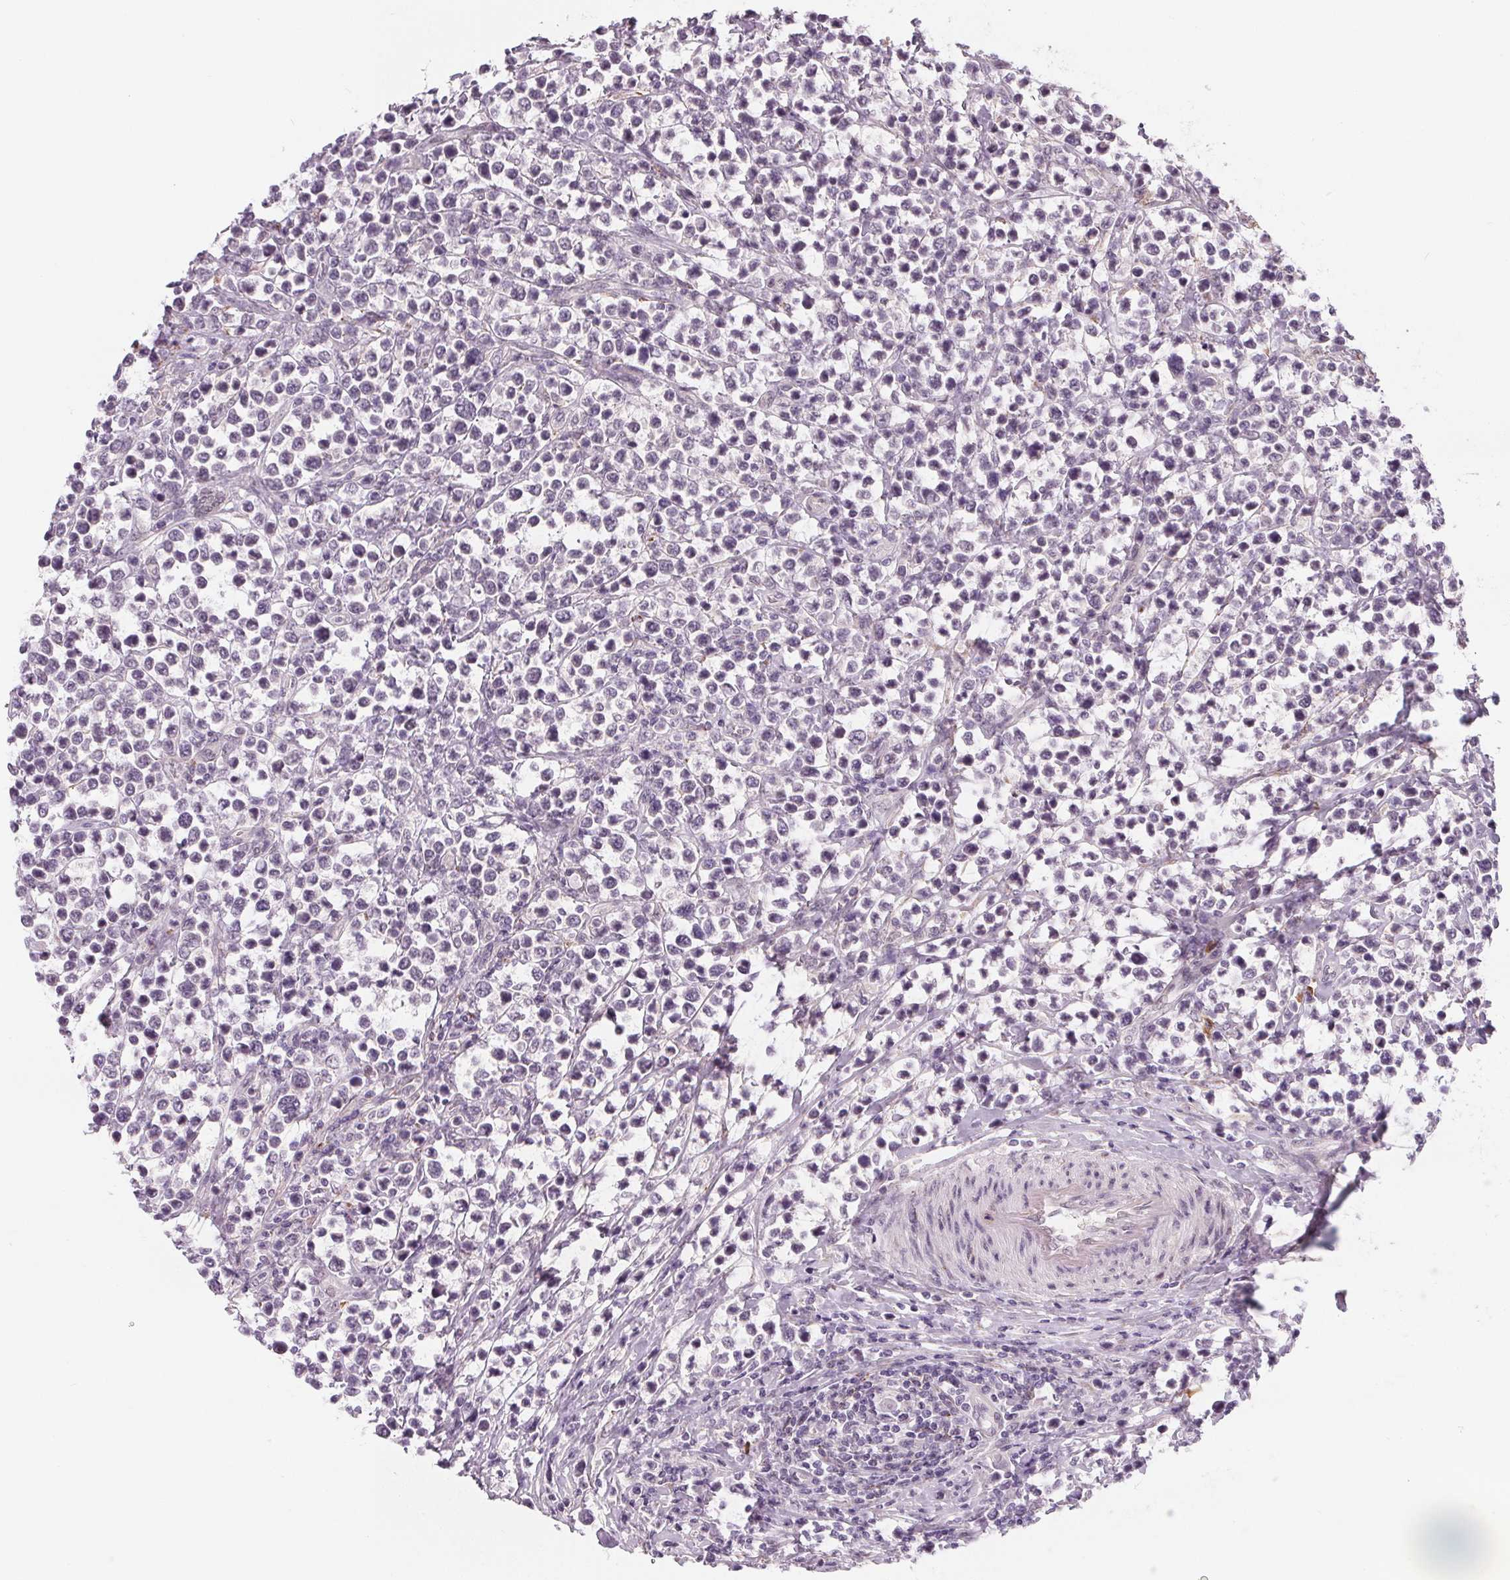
{"staining": {"intensity": "negative", "quantity": "none", "location": "none"}, "tissue": "lymphoma", "cell_type": "Tumor cells", "image_type": "cancer", "snomed": [{"axis": "morphology", "description": "Malignant lymphoma, non-Hodgkin's type, High grade"}, {"axis": "topography", "description": "Soft tissue"}], "caption": "Protein analysis of lymphoma shows no significant staining in tumor cells.", "gene": "CFC1", "patient": {"sex": "female", "age": 56}}